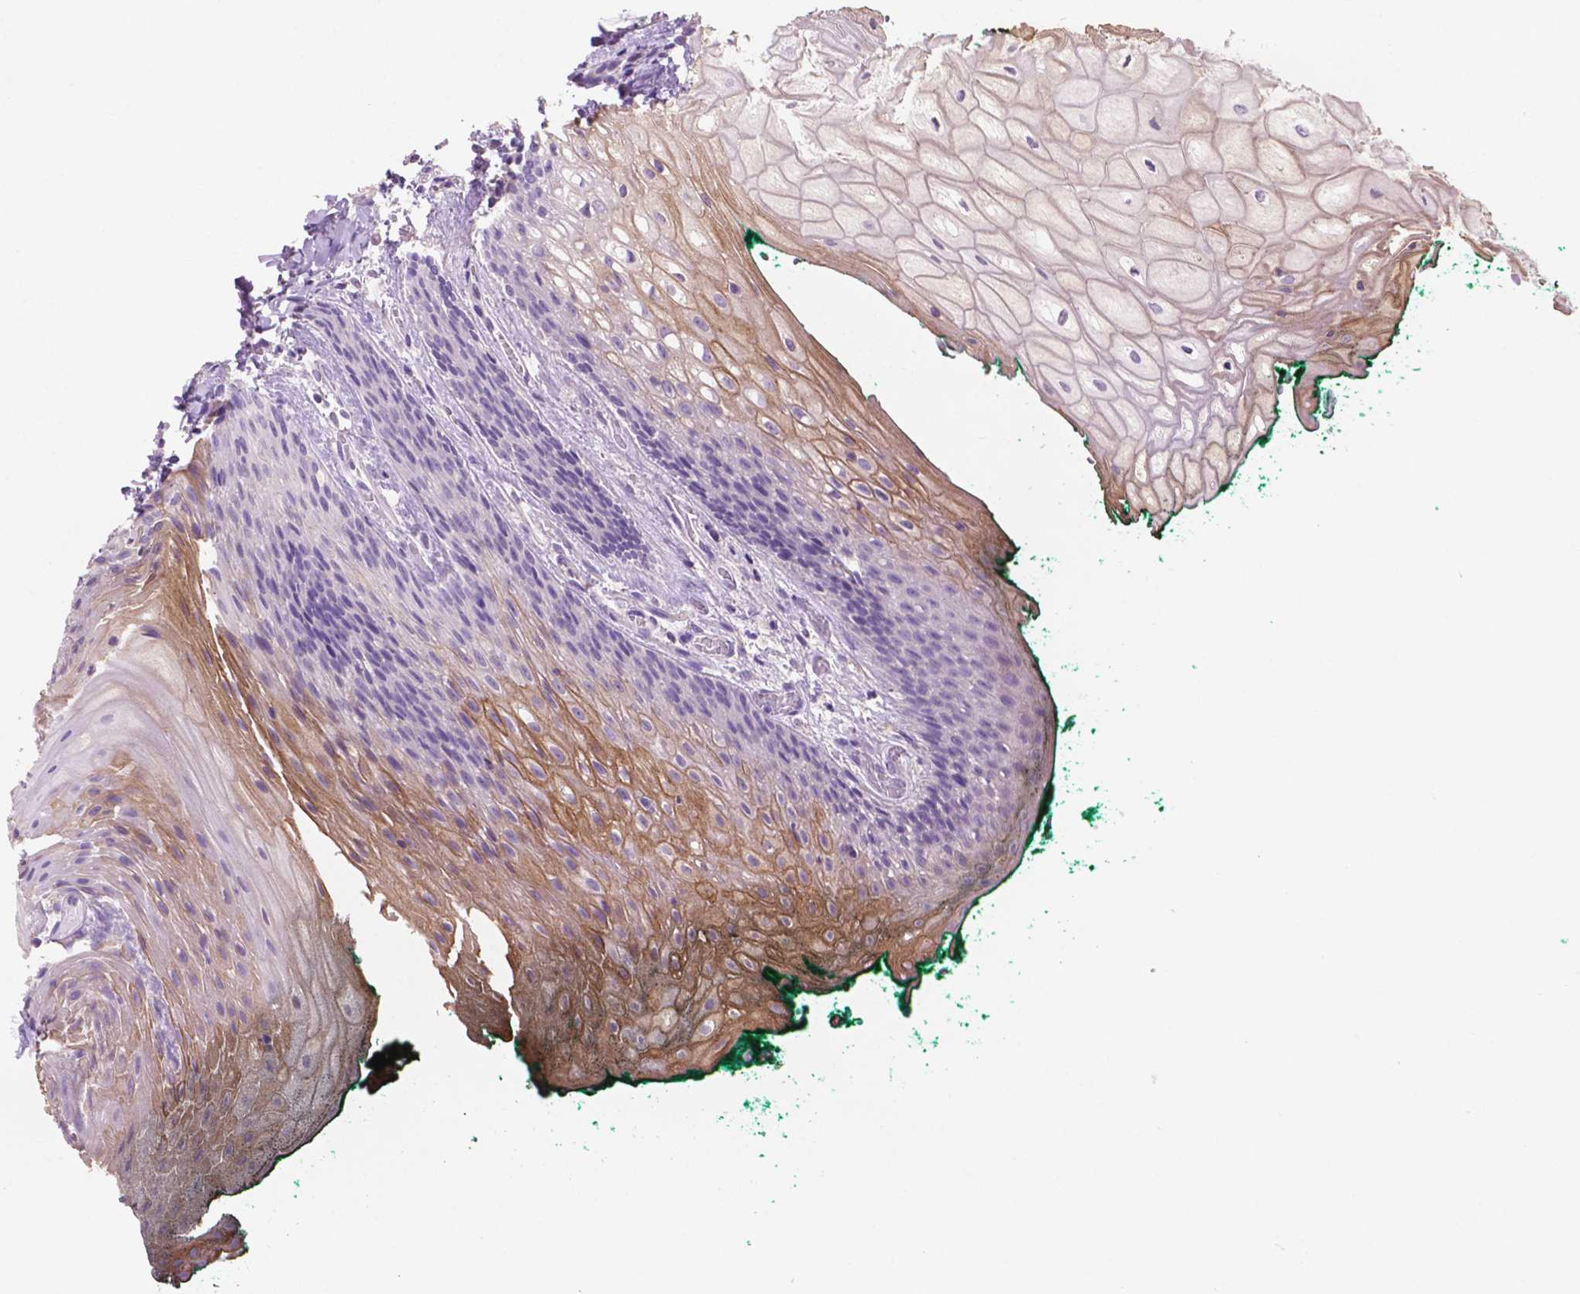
{"staining": {"intensity": "moderate", "quantity": "25%-75%", "location": "cytoplasmic/membranous"}, "tissue": "oral mucosa", "cell_type": "Squamous epithelial cells", "image_type": "normal", "snomed": [{"axis": "morphology", "description": "Normal tissue, NOS"}, {"axis": "topography", "description": "Oral tissue"}, {"axis": "topography", "description": "Head-Neck"}], "caption": "Immunohistochemical staining of normal human oral mucosa shows medium levels of moderate cytoplasmic/membranous positivity in about 25%-75% of squamous epithelial cells. The staining is performed using DAB brown chromogen to label protein expression. The nuclei are counter-stained blue using hematoxylin.", "gene": "CLDN17", "patient": {"sex": "female", "age": 68}}